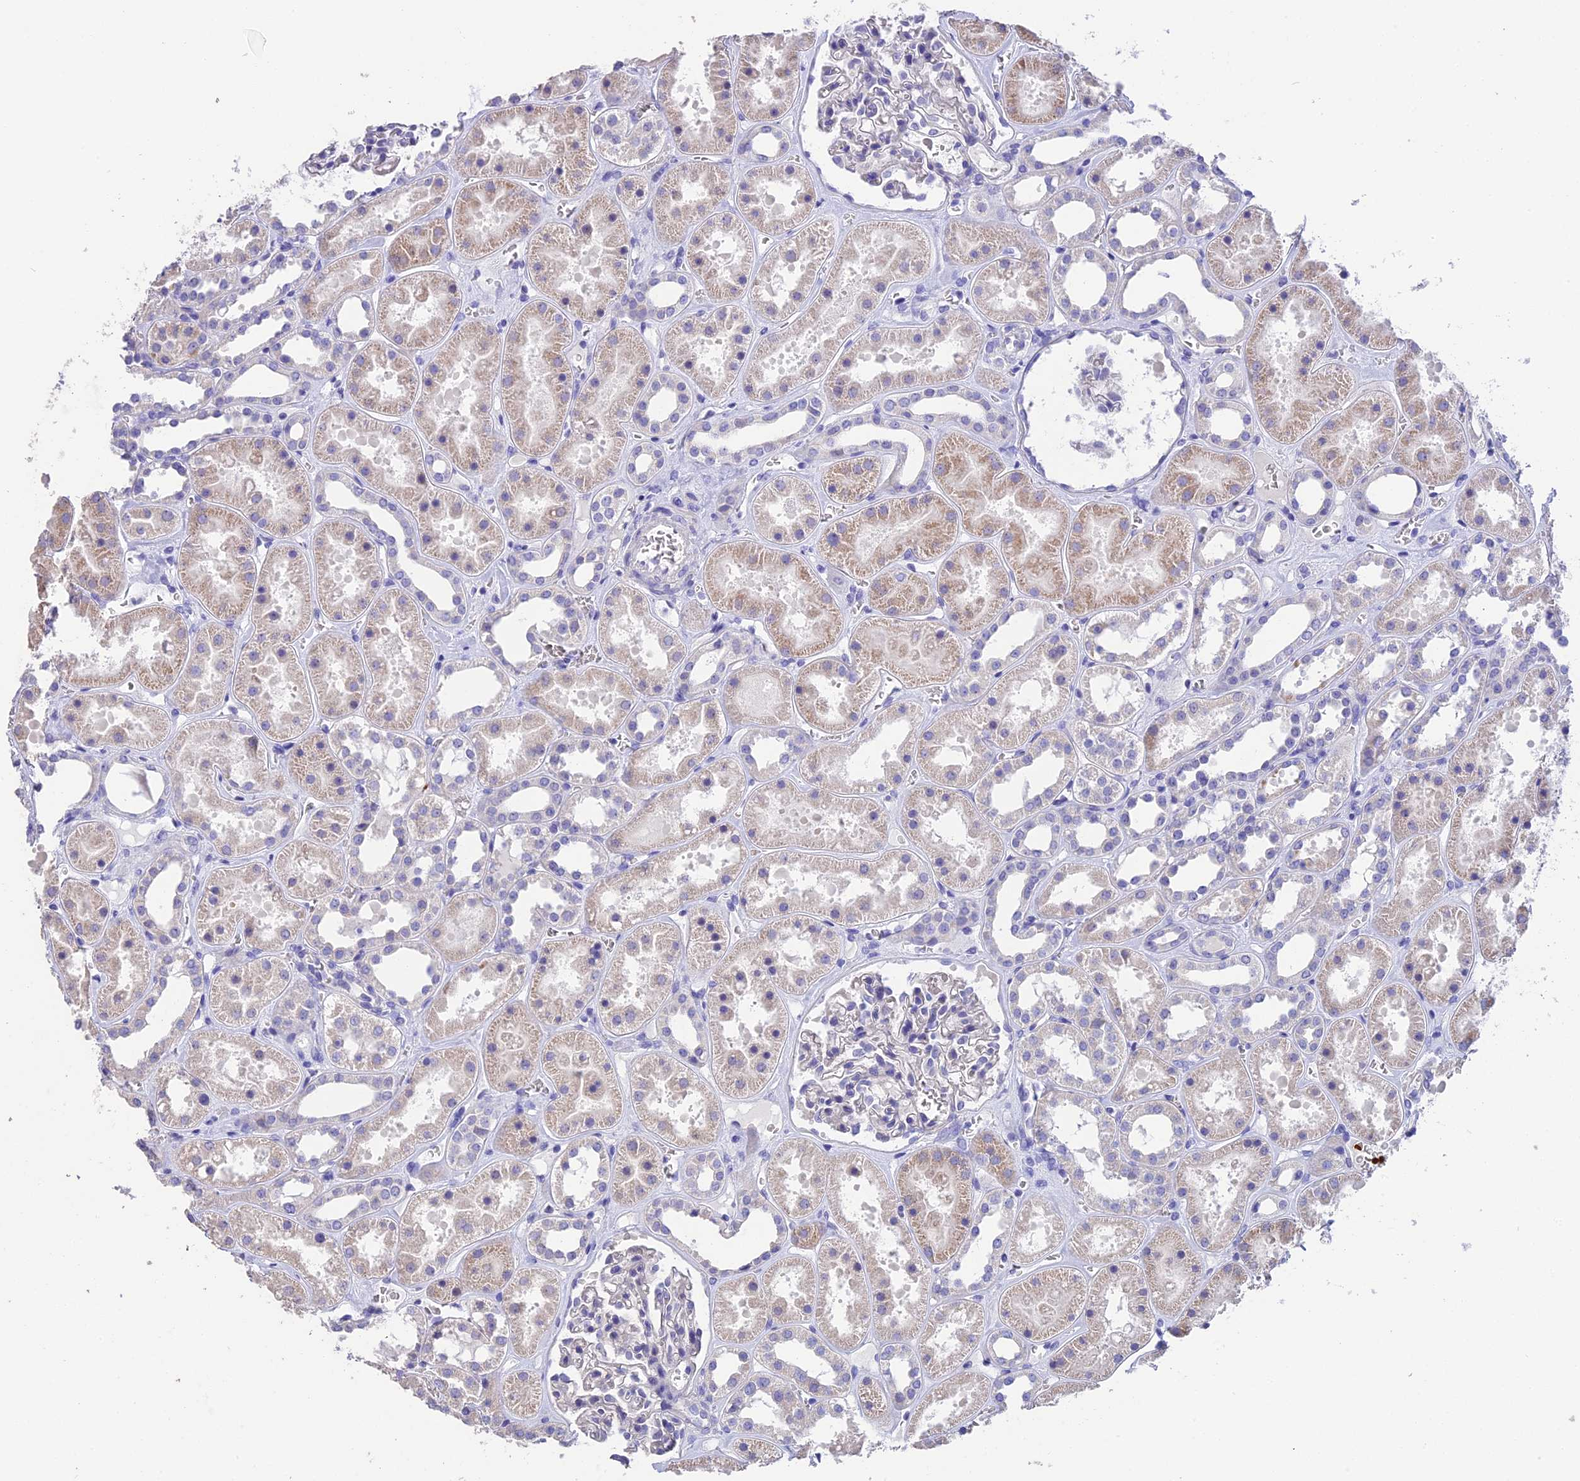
{"staining": {"intensity": "negative", "quantity": "none", "location": "none"}, "tissue": "kidney", "cell_type": "Cells in glomeruli", "image_type": "normal", "snomed": [{"axis": "morphology", "description": "Normal tissue, NOS"}, {"axis": "topography", "description": "Kidney"}], "caption": "Immunohistochemical staining of unremarkable kidney shows no significant expression in cells in glomeruli.", "gene": "TNNC2", "patient": {"sex": "female", "age": 41}}